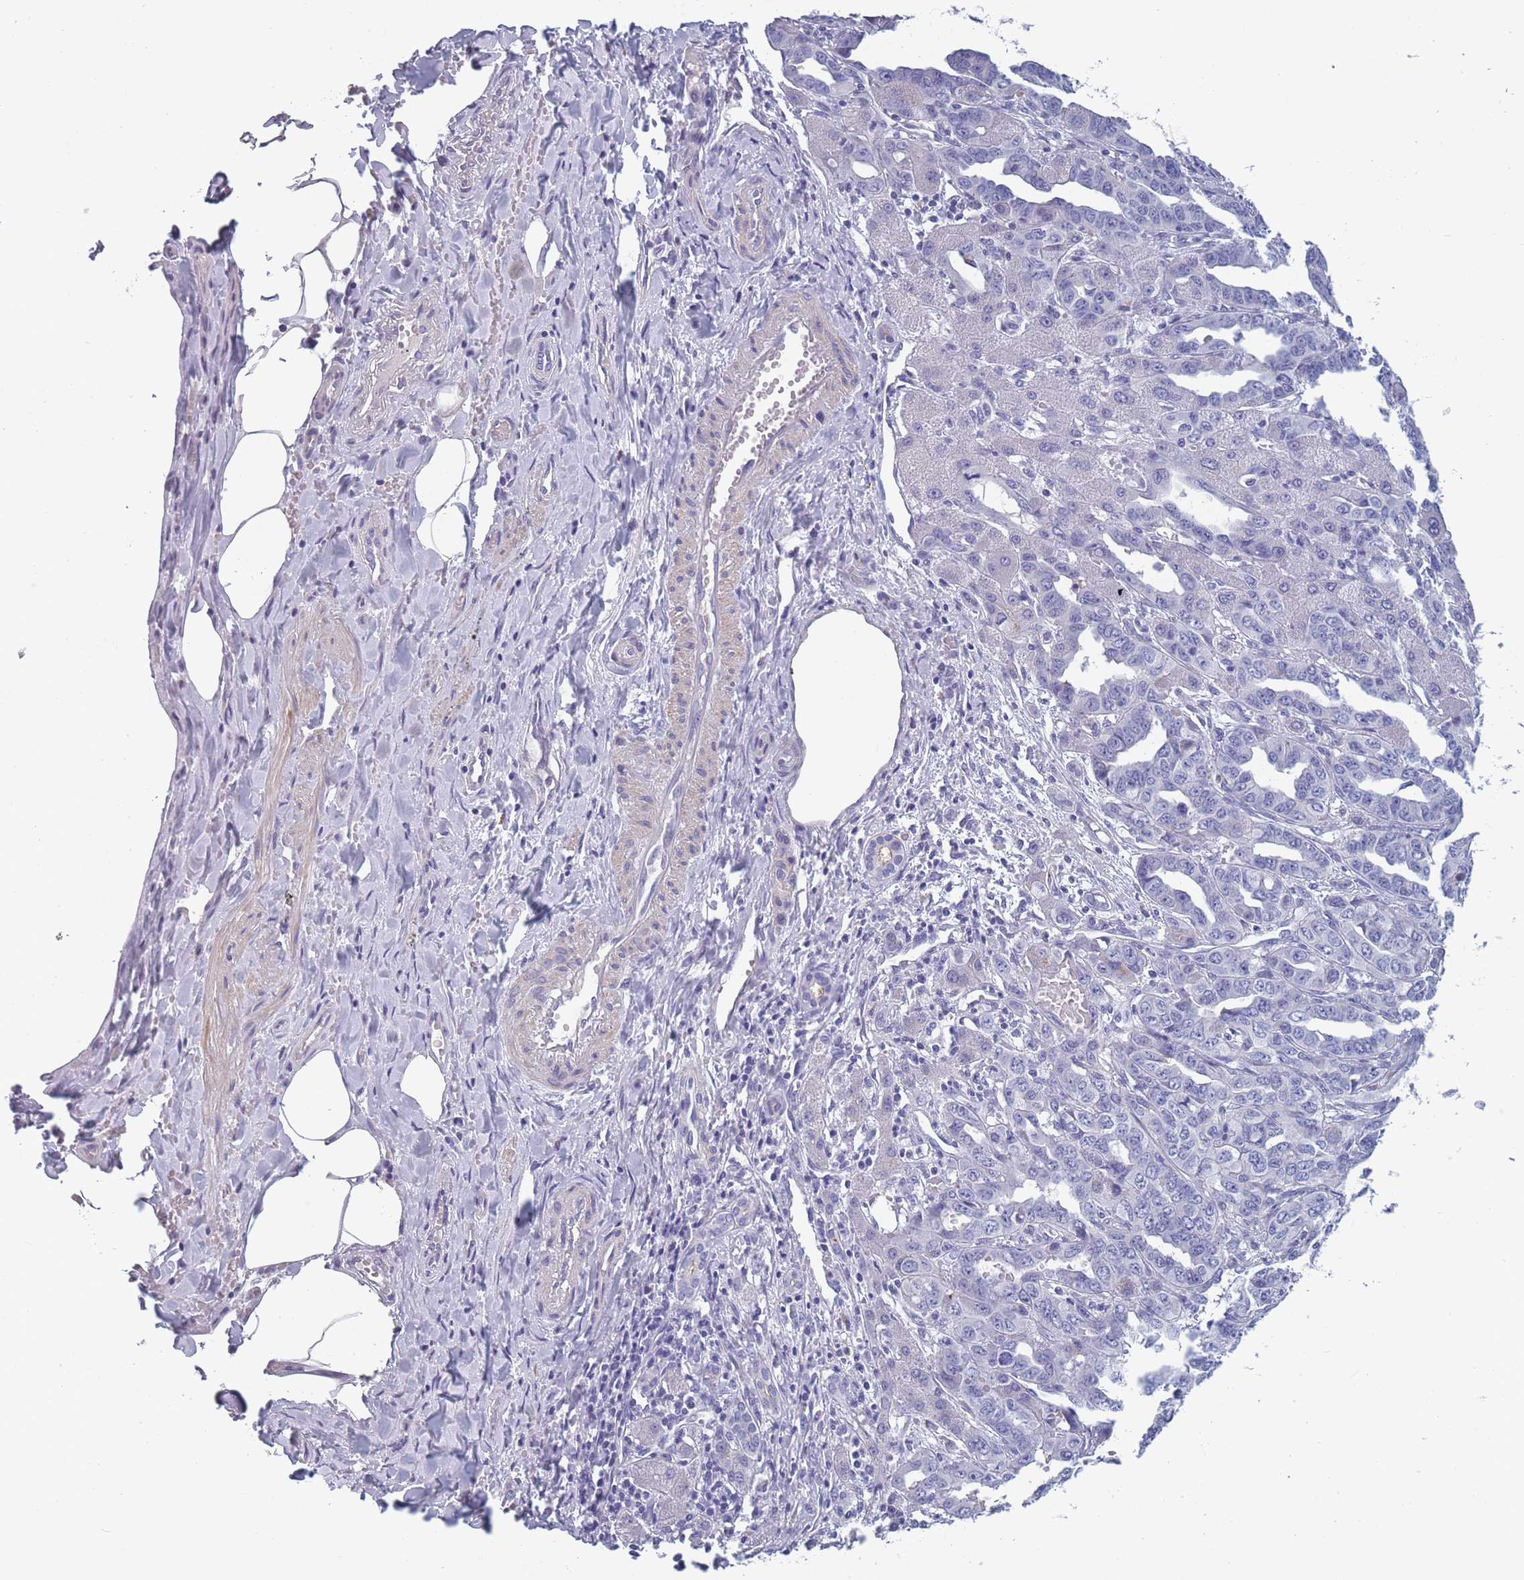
{"staining": {"intensity": "negative", "quantity": "none", "location": "none"}, "tissue": "liver cancer", "cell_type": "Tumor cells", "image_type": "cancer", "snomed": [{"axis": "morphology", "description": "Cholangiocarcinoma"}, {"axis": "topography", "description": "Liver"}], "caption": "The IHC histopathology image has no significant expression in tumor cells of liver cancer (cholangiocarcinoma) tissue.", "gene": "OR4C5", "patient": {"sex": "male", "age": 59}}